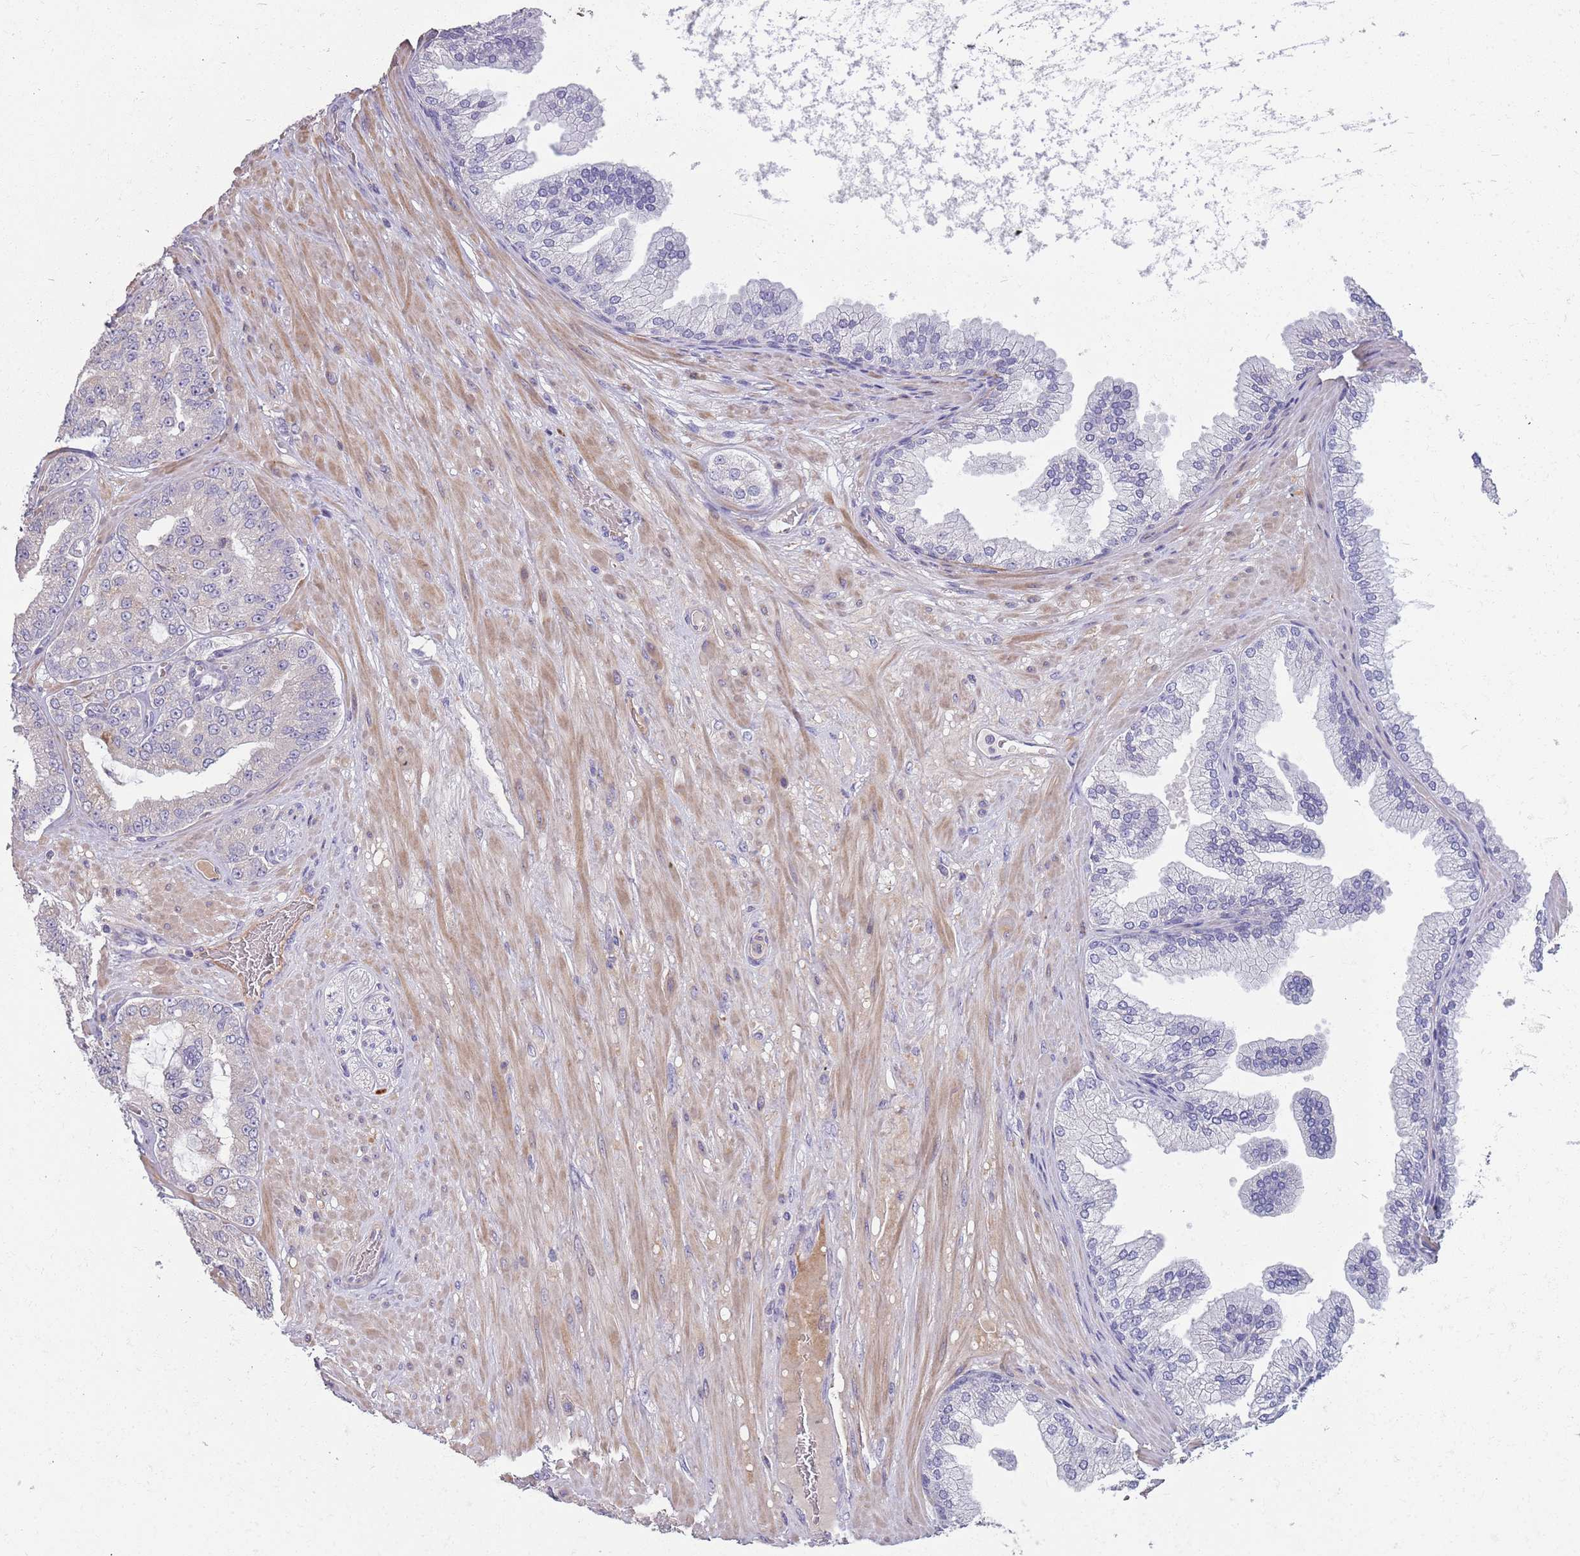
{"staining": {"intensity": "negative", "quantity": "none", "location": "none"}, "tissue": "prostate cancer", "cell_type": "Tumor cells", "image_type": "cancer", "snomed": [{"axis": "morphology", "description": "Adenocarcinoma, Low grade"}, {"axis": "topography", "description": "Prostate"}], "caption": "Immunohistochemistry histopathology image of human prostate cancer stained for a protein (brown), which displays no positivity in tumor cells.", "gene": "SUSD1", "patient": {"sex": "male", "age": 63}}